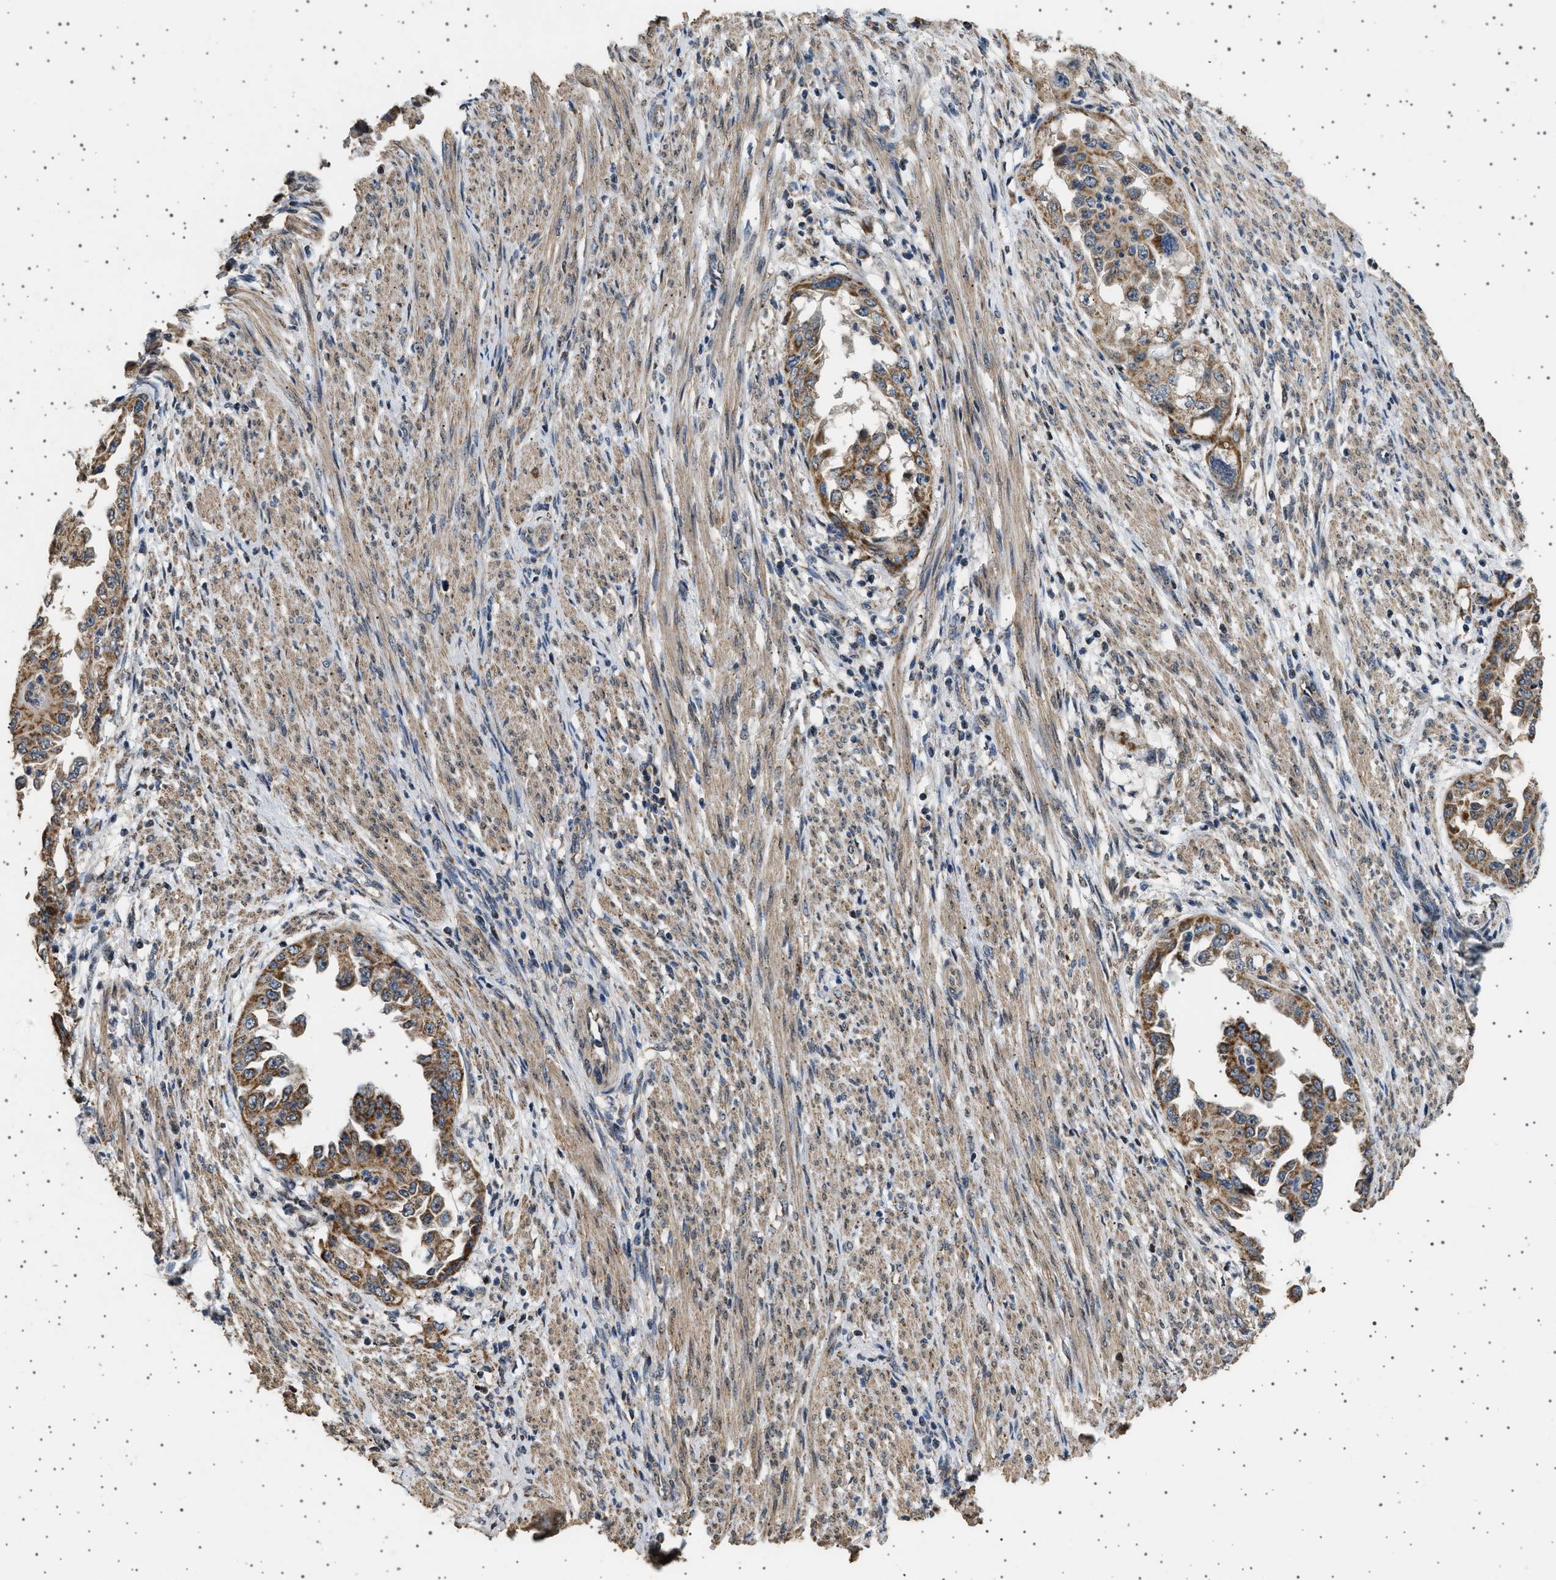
{"staining": {"intensity": "moderate", "quantity": ">75%", "location": "cytoplasmic/membranous"}, "tissue": "endometrial cancer", "cell_type": "Tumor cells", "image_type": "cancer", "snomed": [{"axis": "morphology", "description": "Adenocarcinoma, NOS"}, {"axis": "topography", "description": "Endometrium"}], "caption": "An image showing moderate cytoplasmic/membranous expression in approximately >75% of tumor cells in endometrial adenocarcinoma, as visualized by brown immunohistochemical staining.", "gene": "KCNA4", "patient": {"sex": "female", "age": 85}}